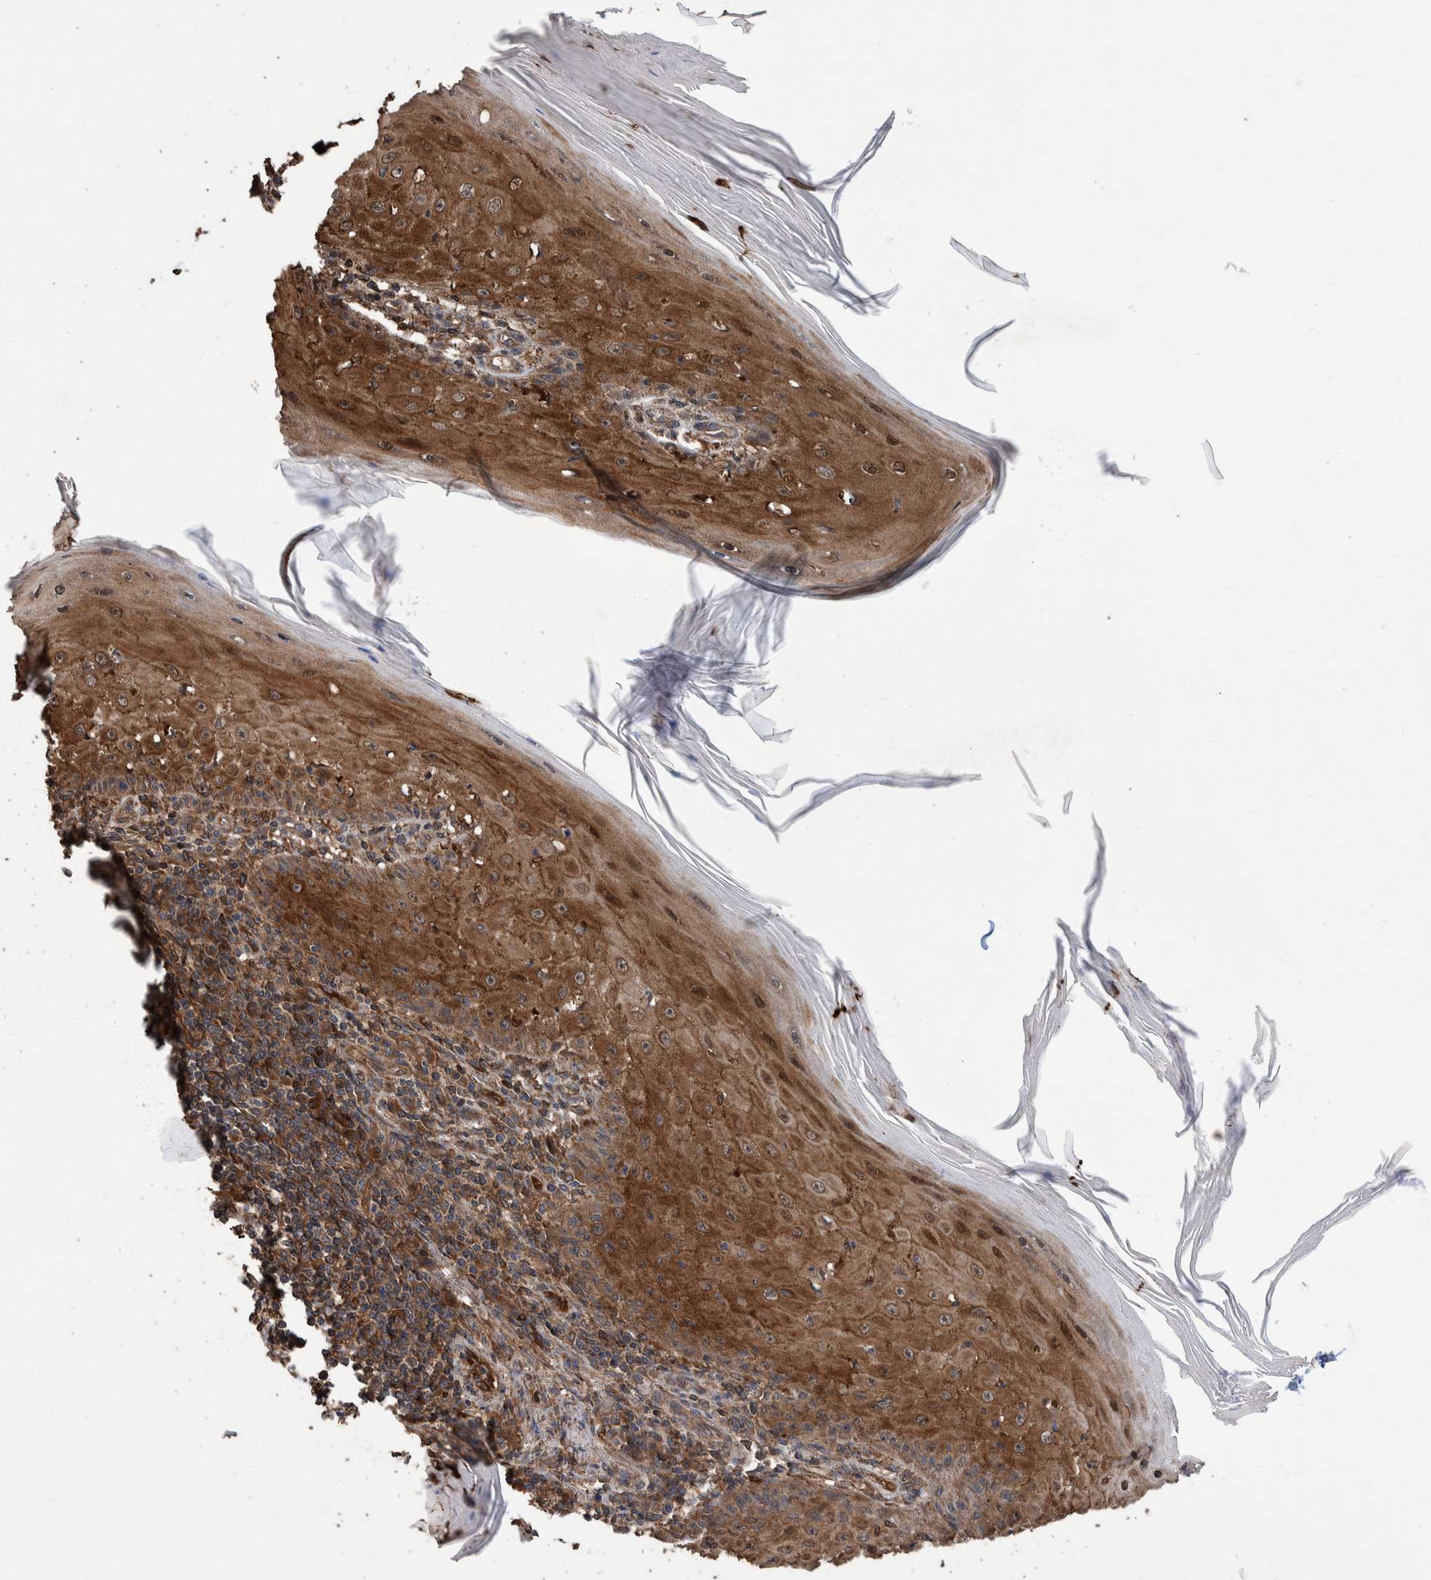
{"staining": {"intensity": "strong", "quantity": ">75%", "location": "cytoplasmic/membranous"}, "tissue": "skin cancer", "cell_type": "Tumor cells", "image_type": "cancer", "snomed": [{"axis": "morphology", "description": "Squamous cell carcinoma, NOS"}, {"axis": "topography", "description": "Skin"}], "caption": "About >75% of tumor cells in human squamous cell carcinoma (skin) show strong cytoplasmic/membranous protein staining as visualized by brown immunohistochemical staining.", "gene": "TRIM16", "patient": {"sex": "female", "age": 73}}